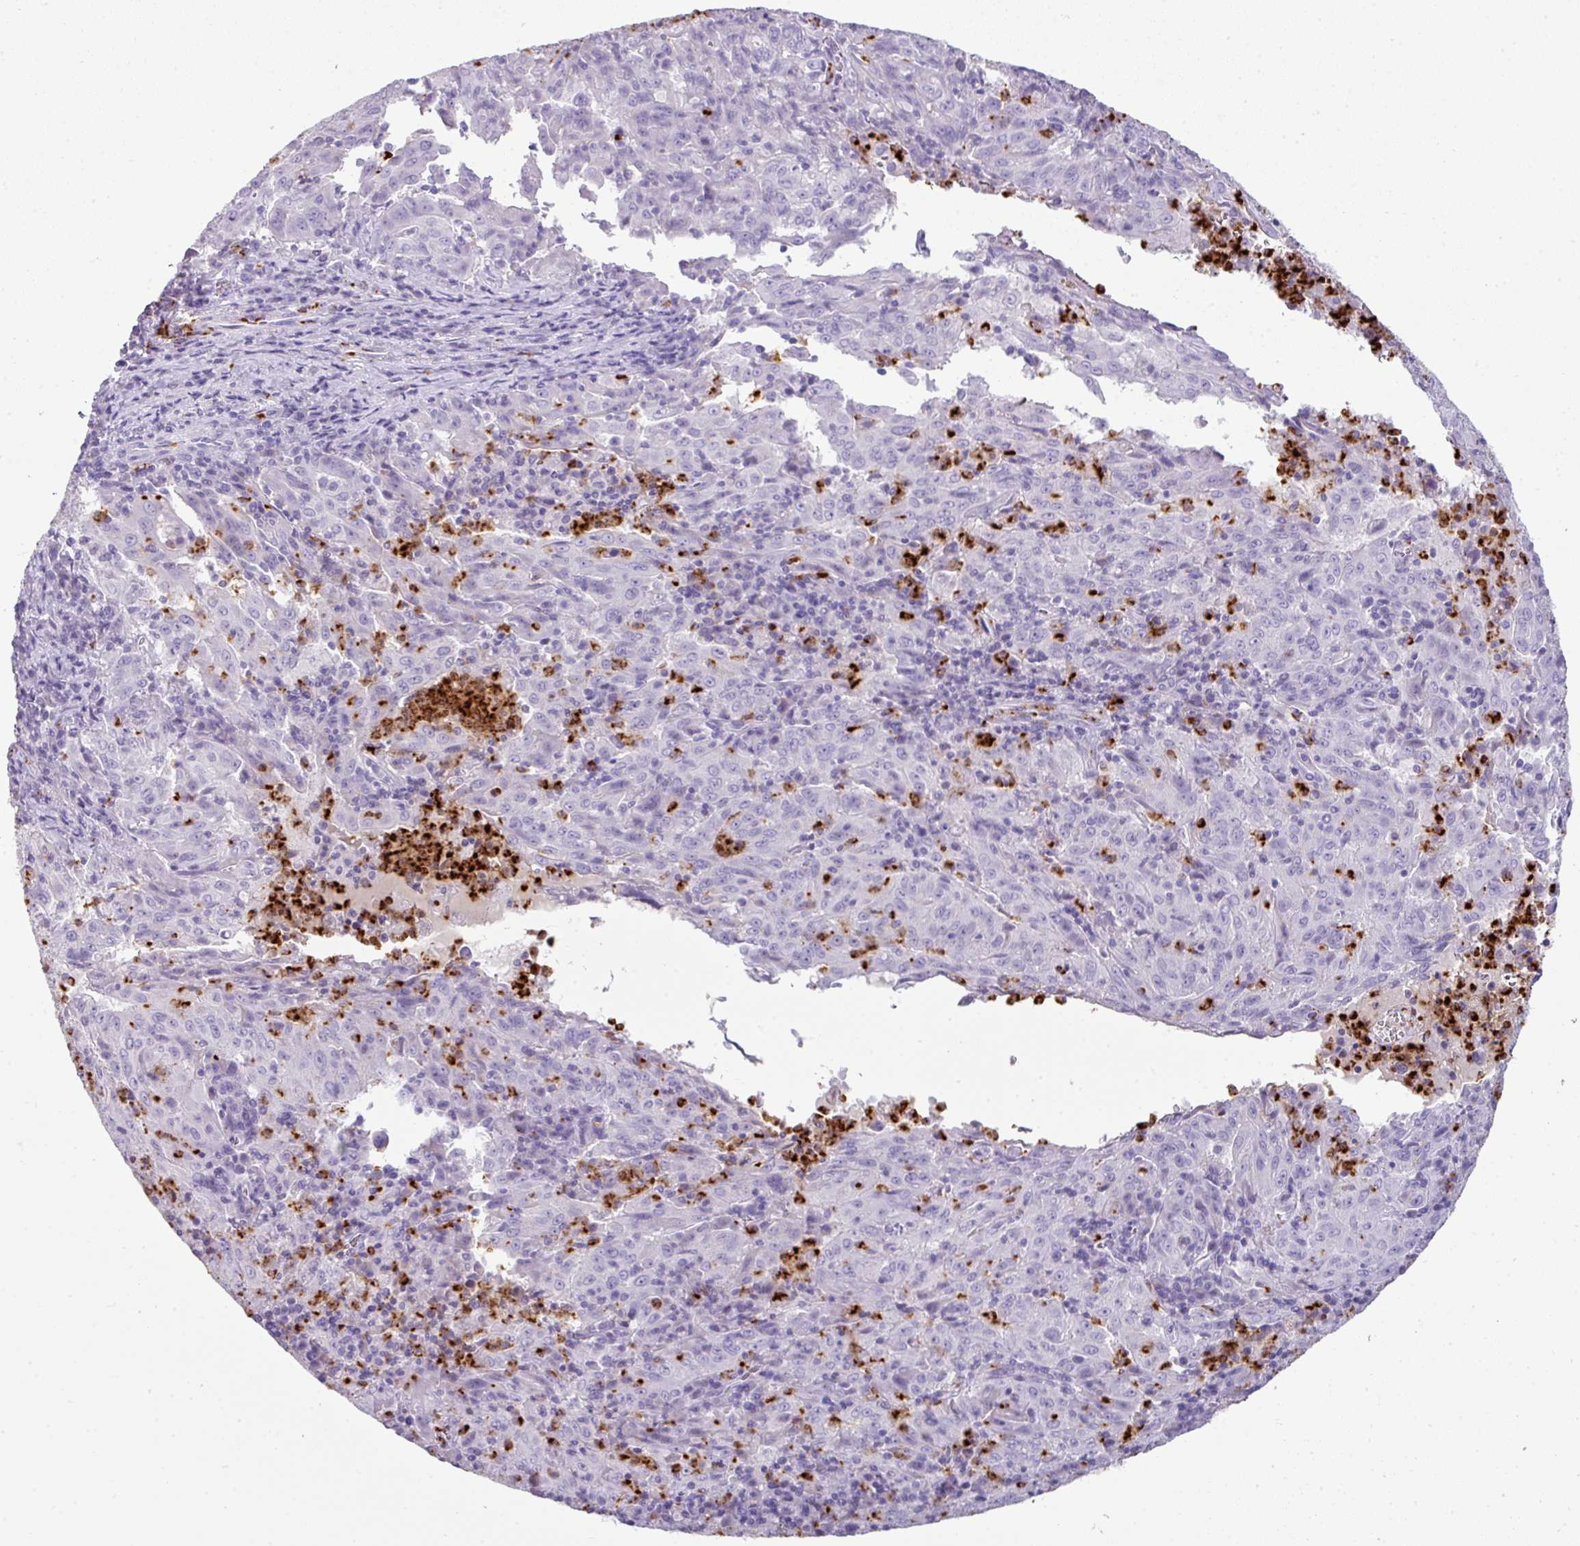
{"staining": {"intensity": "negative", "quantity": "none", "location": "none"}, "tissue": "pancreatic cancer", "cell_type": "Tumor cells", "image_type": "cancer", "snomed": [{"axis": "morphology", "description": "Adenocarcinoma, NOS"}, {"axis": "topography", "description": "Pancreas"}], "caption": "IHC histopathology image of human pancreatic adenocarcinoma stained for a protein (brown), which demonstrates no positivity in tumor cells.", "gene": "CTSG", "patient": {"sex": "male", "age": 63}}